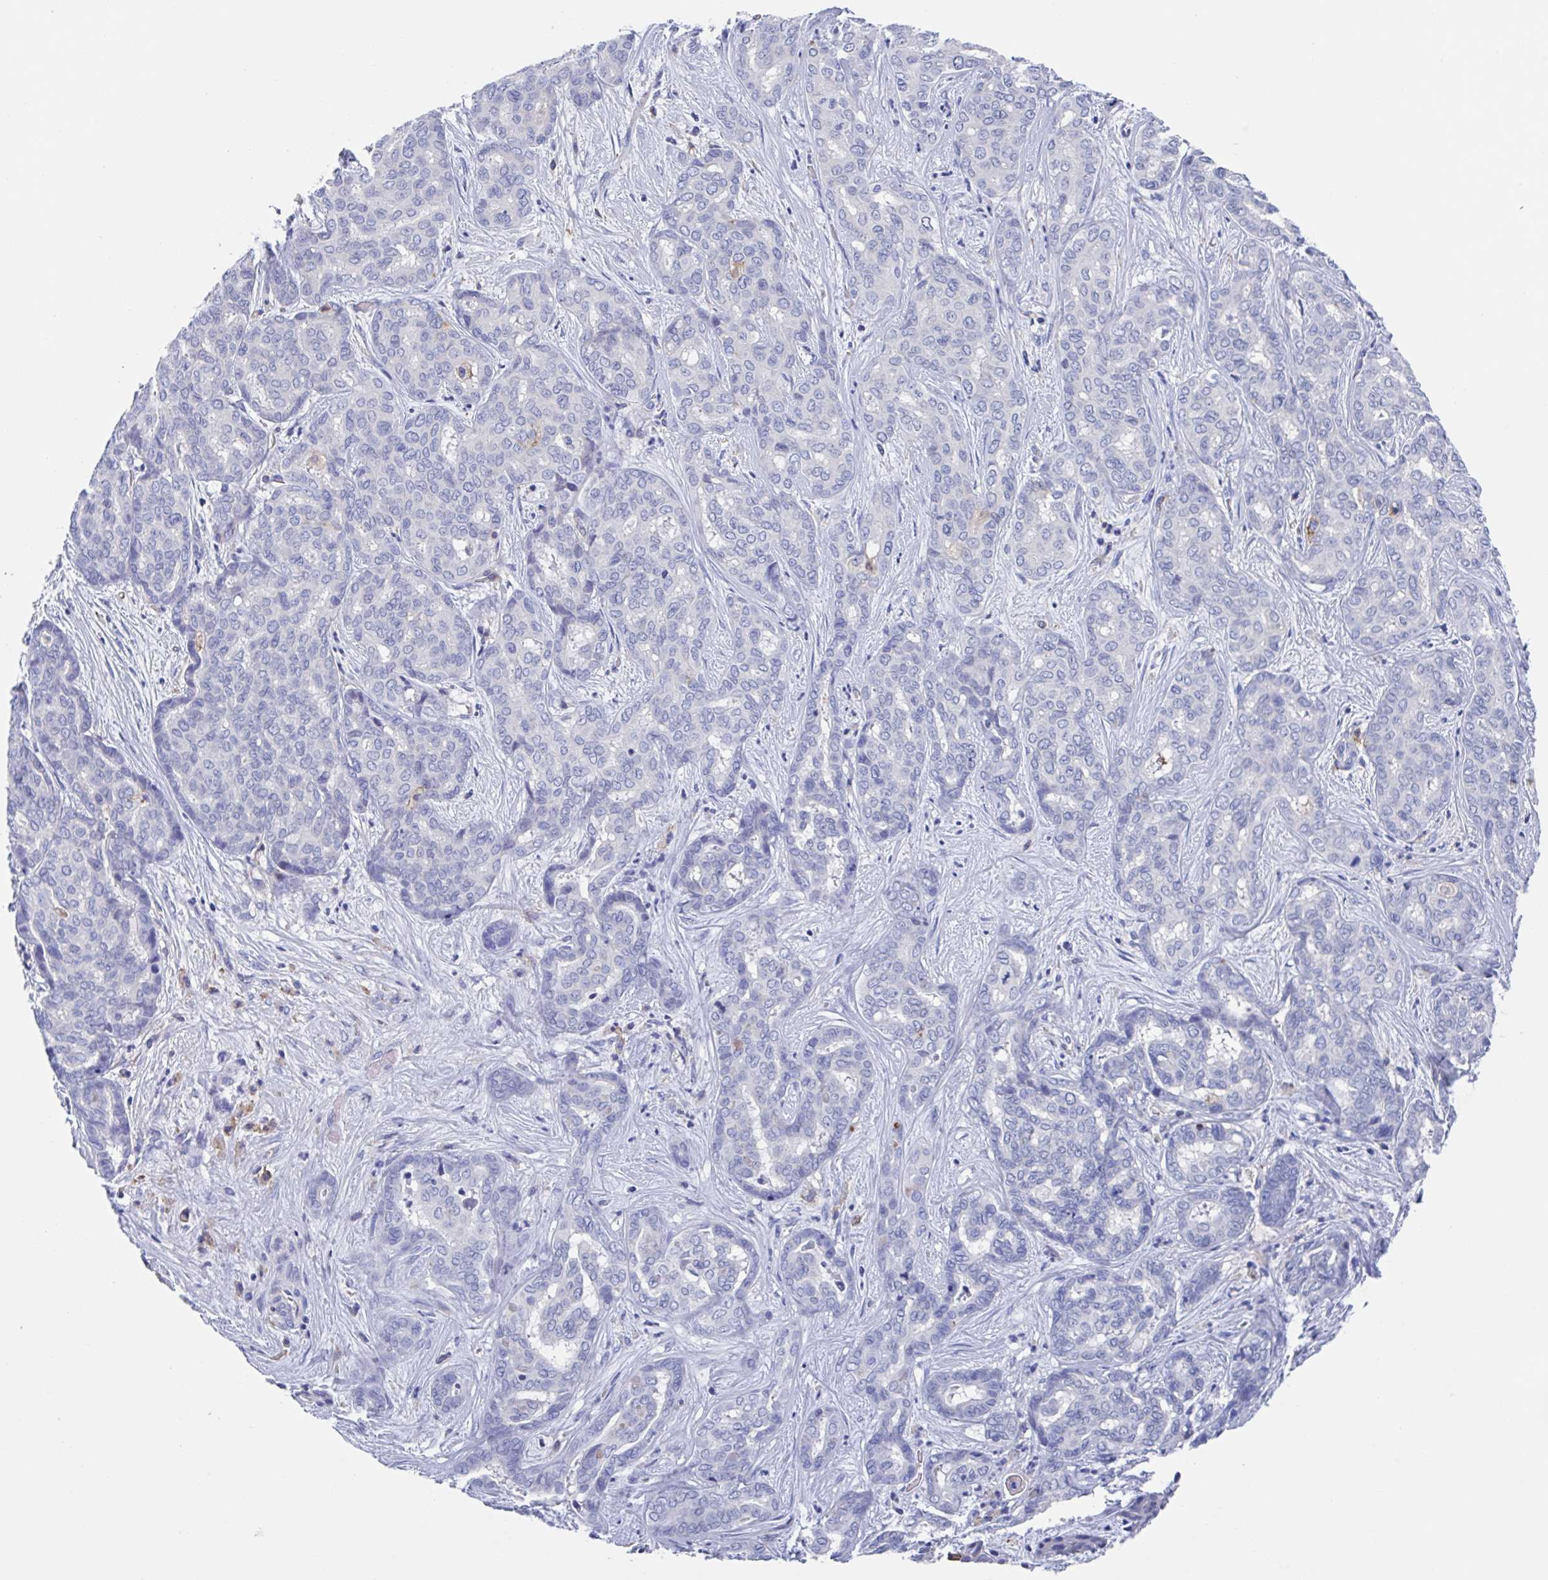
{"staining": {"intensity": "negative", "quantity": "none", "location": "none"}, "tissue": "liver cancer", "cell_type": "Tumor cells", "image_type": "cancer", "snomed": [{"axis": "morphology", "description": "Cholangiocarcinoma"}, {"axis": "topography", "description": "Liver"}], "caption": "High power microscopy micrograph of an IHC image of liver cancer (cholangiocarcinoma), revealing no significant positivity in tumor cells.", "gene": "FCGR3A", "patient": {"sex": "female", "age": 64}}